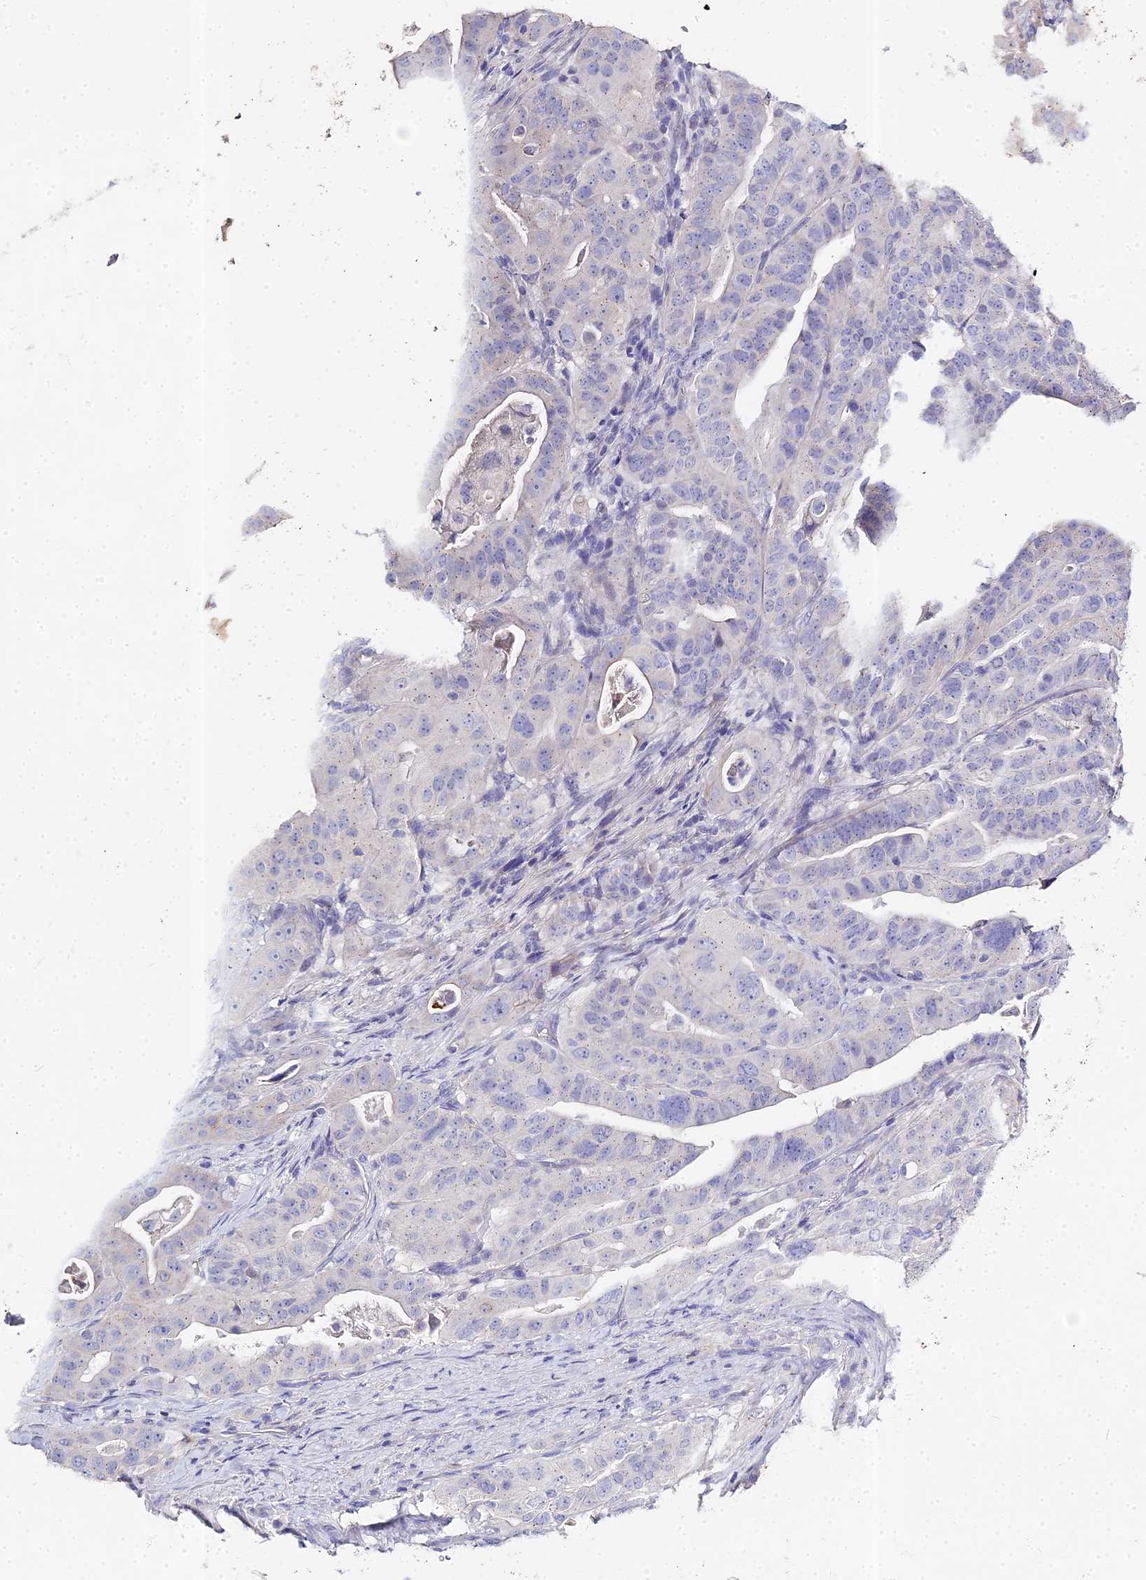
{"staining": {"intensity": "negative", "quantity": "none", "location": "none"}, "tissue": "stomach cancer", "cell_type": "Tumor cells", "image_type": "cancer", "snomed": [{"axis": "morphology", "description": "Adenocarcinoma, NOS"}, {"axis": "topography", "description": "Stomach"}], "caption": "The image displays no staining of tumor cells in adenocarcinoma (stomach).", "gene": "GLYAT", "patient": {"sex": "male", "age": 48}}